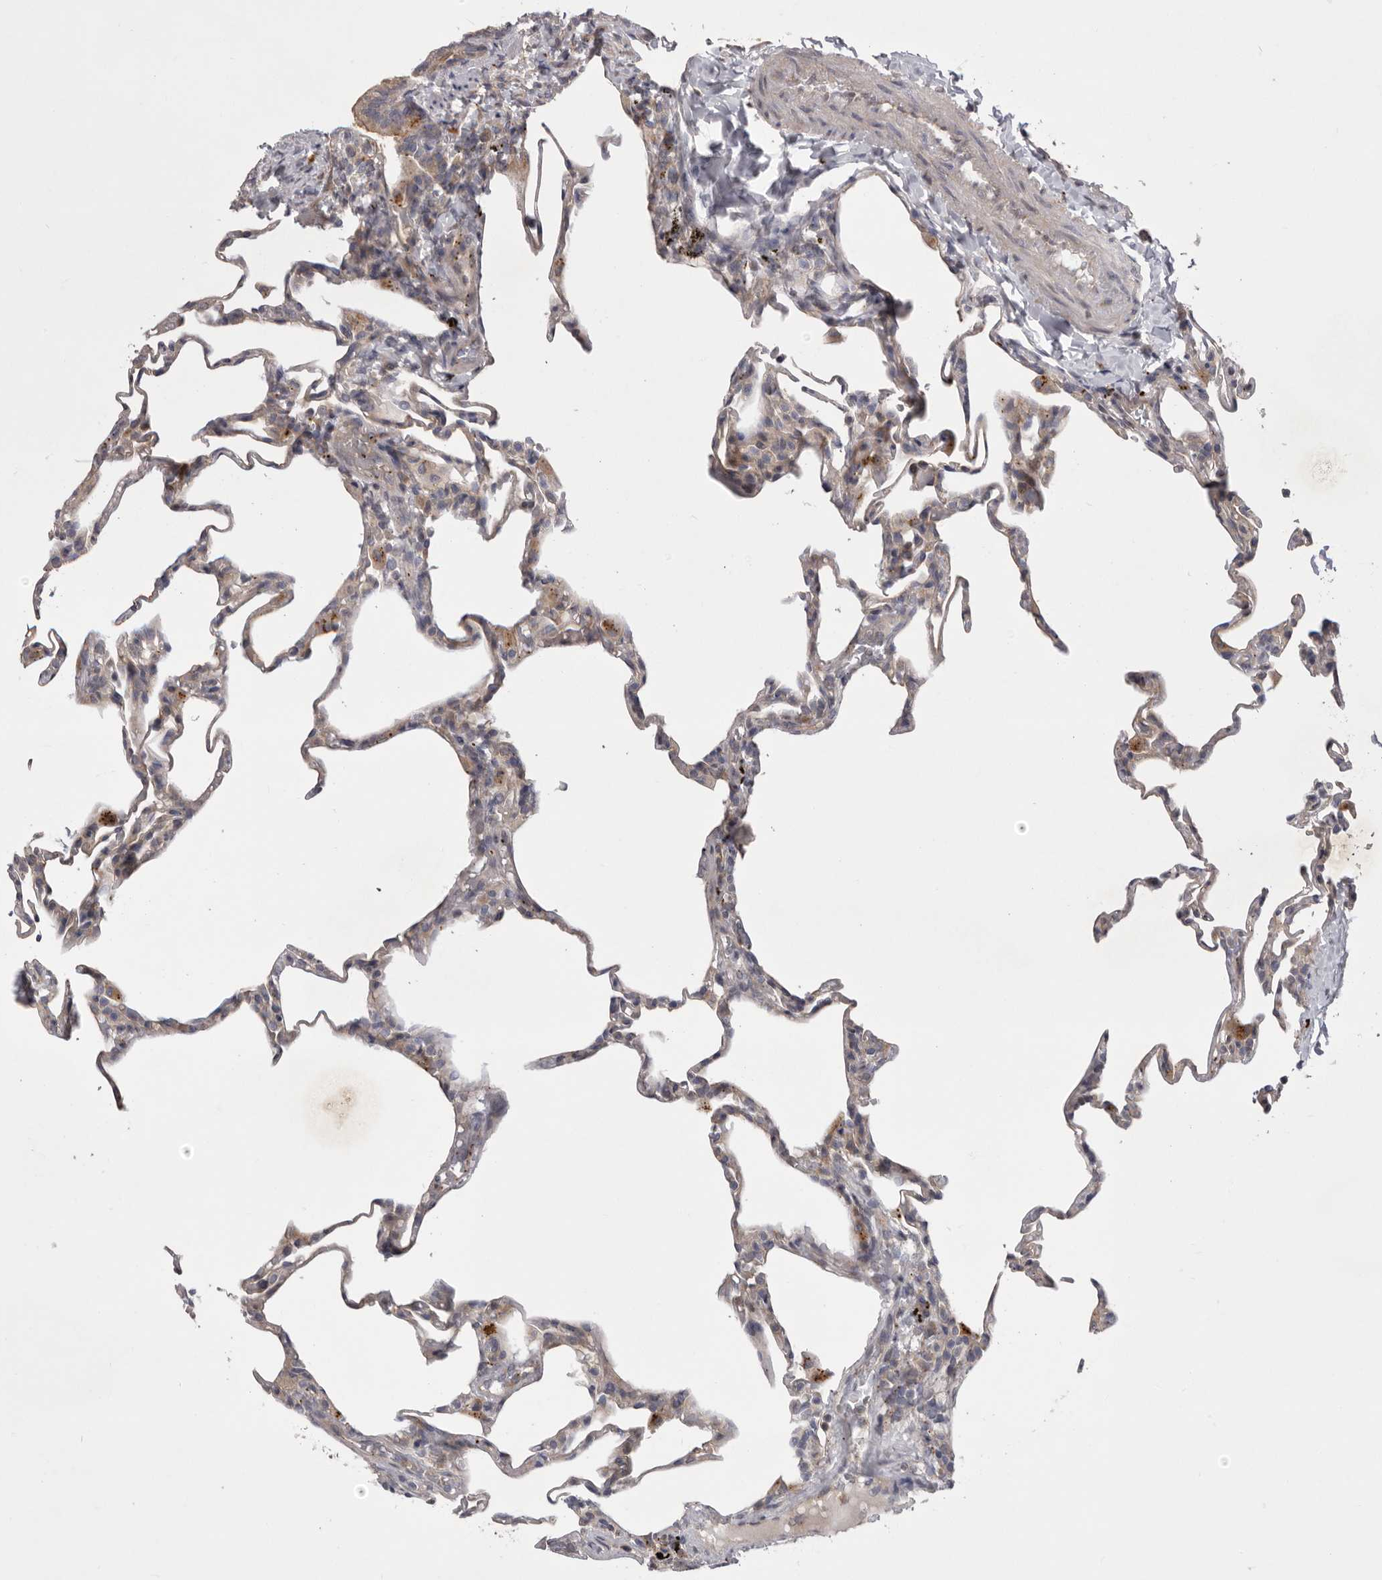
{"staining": {"intensity": "negative", "quantity": "none", "location": "none"}, "tissue": "lung", "cell_type": "Alveolar cells", "image_type": "normal", "snomed": [{"axis": "morphology", "description": "Normal tissue, NOS"}, {"axis": "topography", "description": "Lung"}], "caption": "Histopathology image shows no protein positivity in alveolar cells of normal lung.", "gene": "WDR47", "patient": {"sex": "male", "age": 20}}